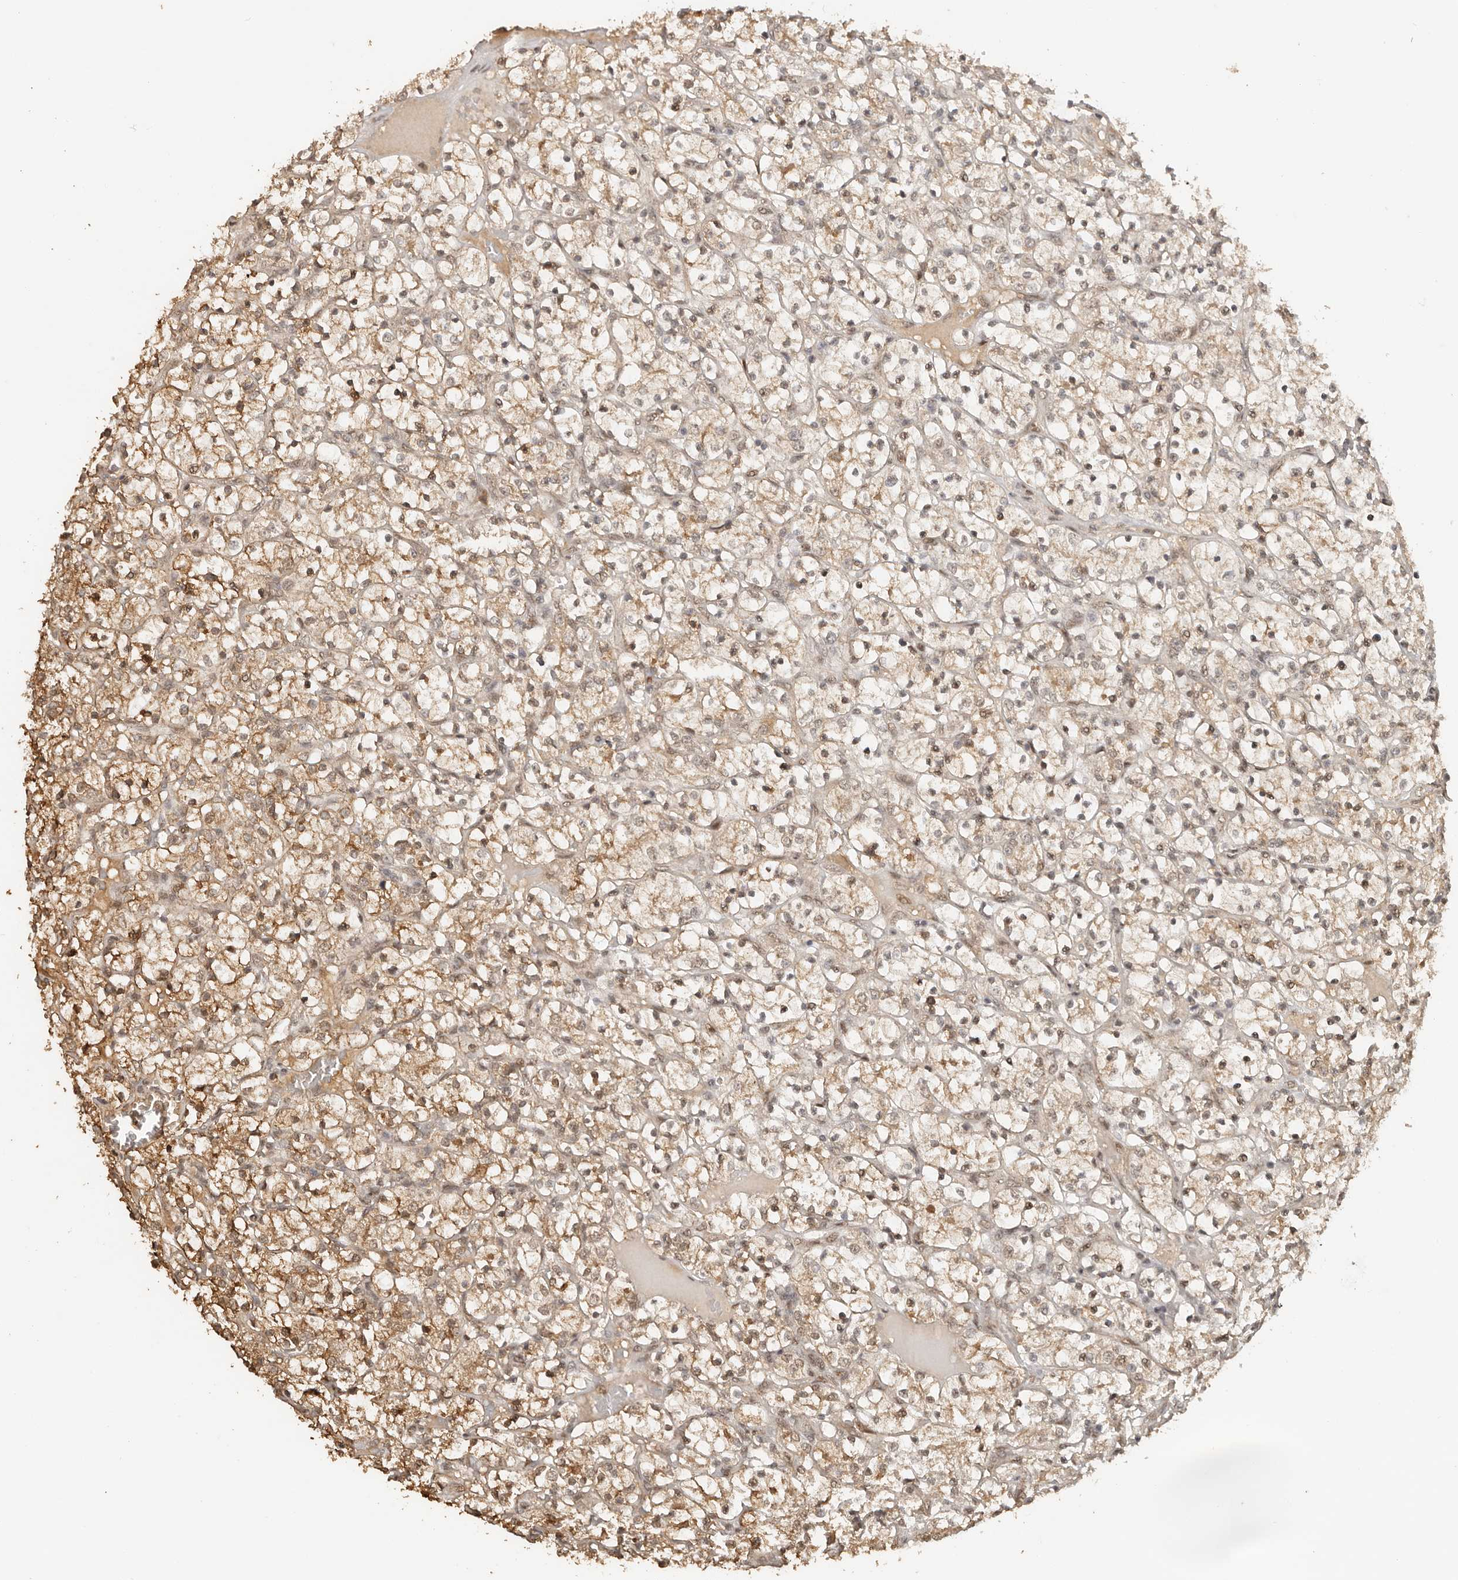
{"staining": {"intensity": "moderate", "quantity": ">75%", "location": "cytoplasmic/membranous,nuclear"}, "tissue": "renal cancer", "cell_type": "Tumor cells", "image_type": "cancer", "snomed": [{"axis": "morphology", "description": "Adenocarcinoma, NOS"}, {"axis": "topography", "description": "Kidney"}], "caption": "Protein staining of adenocarcinoma (renal) tissue displays moderate cytoplasmic/membranous and nuclear staining in about >75% of tumor cells.", "gene": "SEC14L1", "patient": {"sex": "female", "age": 69}}